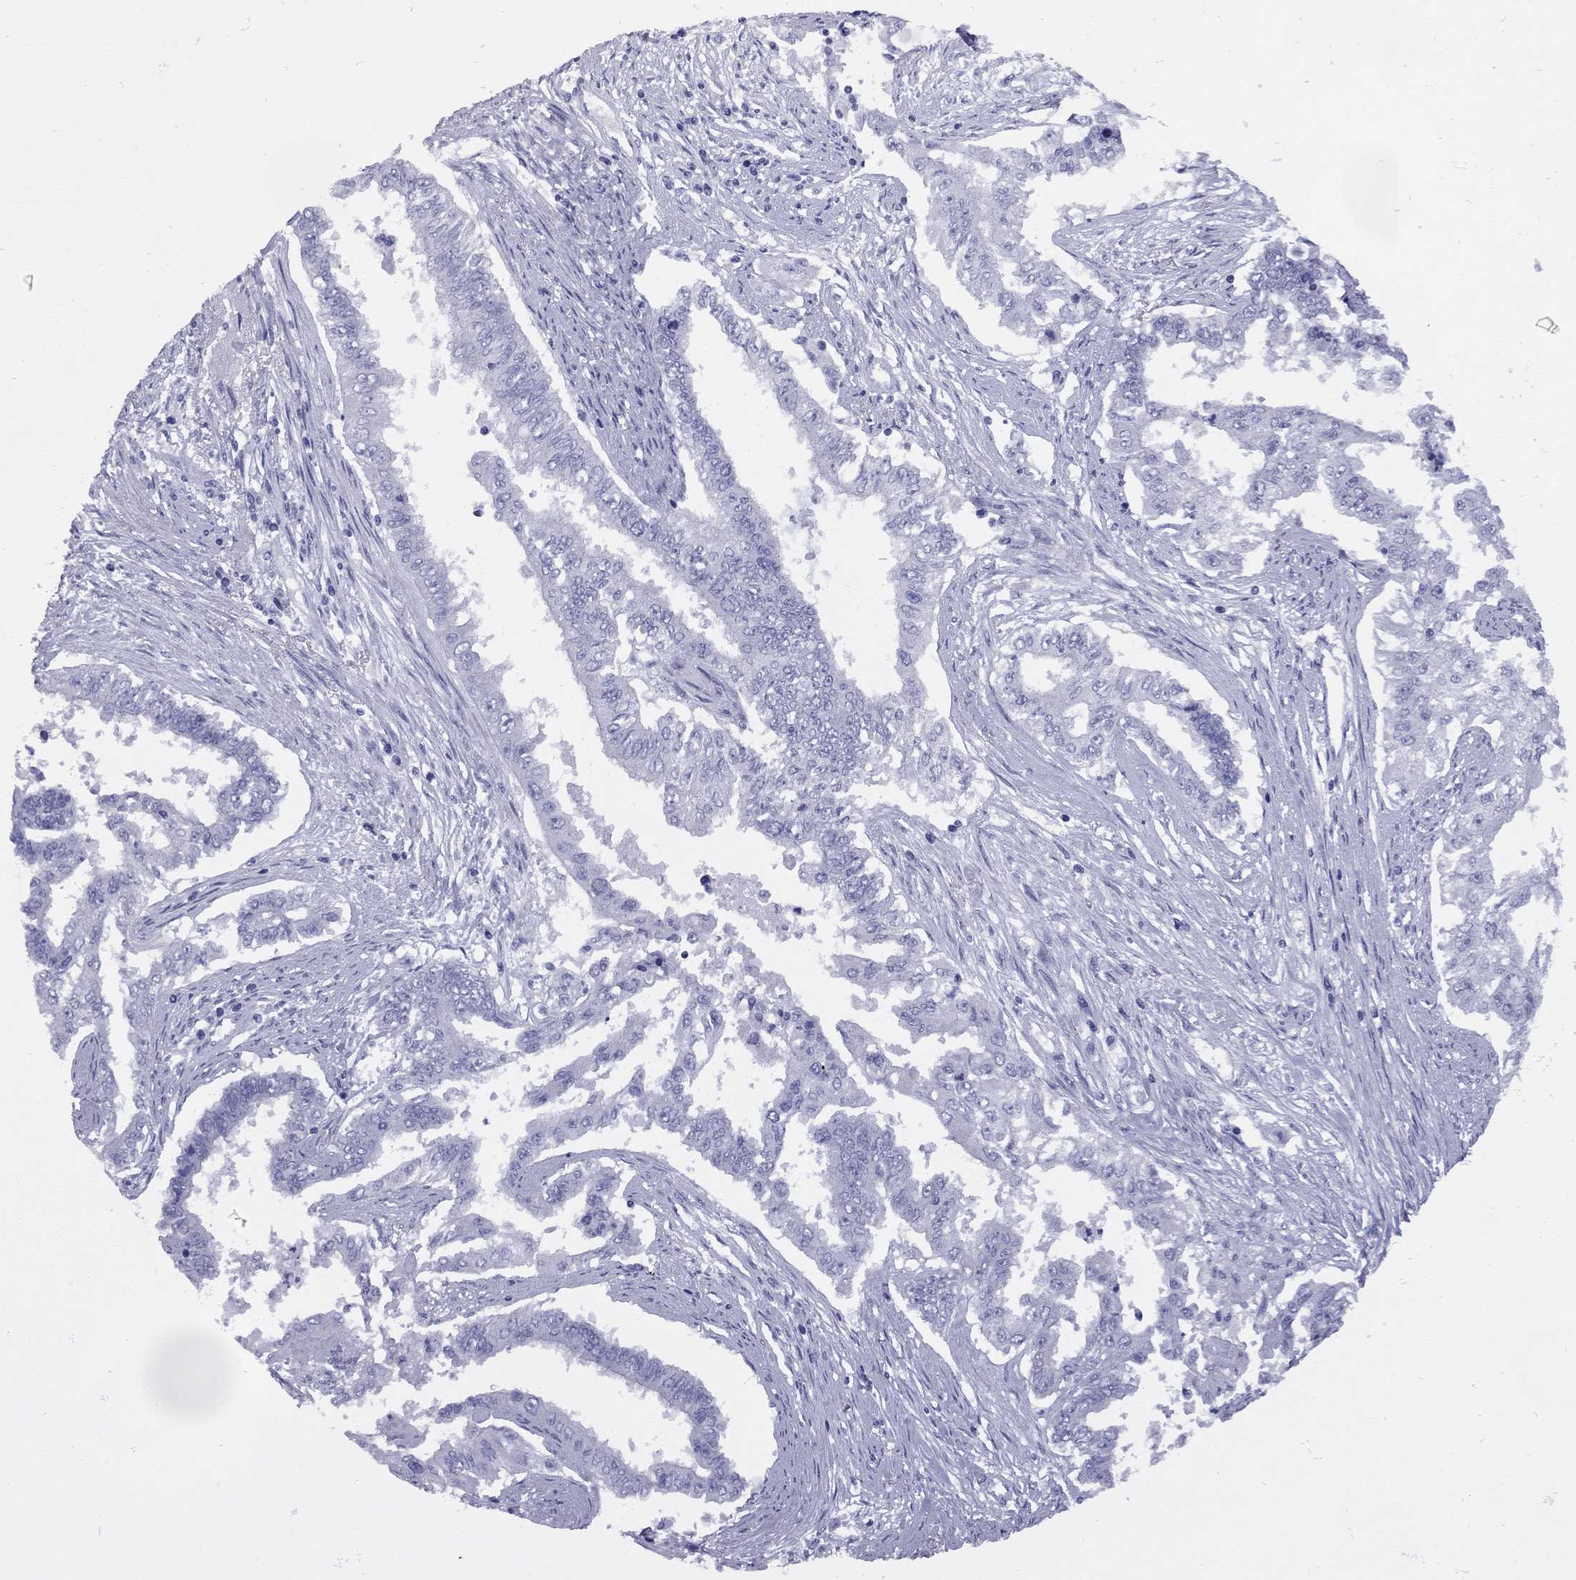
{"staining": {"intensity": "negative", "quantity": "none", "location": "none"}, "tissue": "endometrial cancer", "cell_type": "Tumor cells", "image_type": "cancer", "snomed": [{"axis": "morphology", "description": "Adenocarcinoma, NOS"}, {"axis": "topography", "description": "Uterus"}], "caption": "Image shows no protein staining in tumor cells of endometrial cancer tissue.", "gene": "EPPIN", "patient": {"sex": "female", "age": 59}}